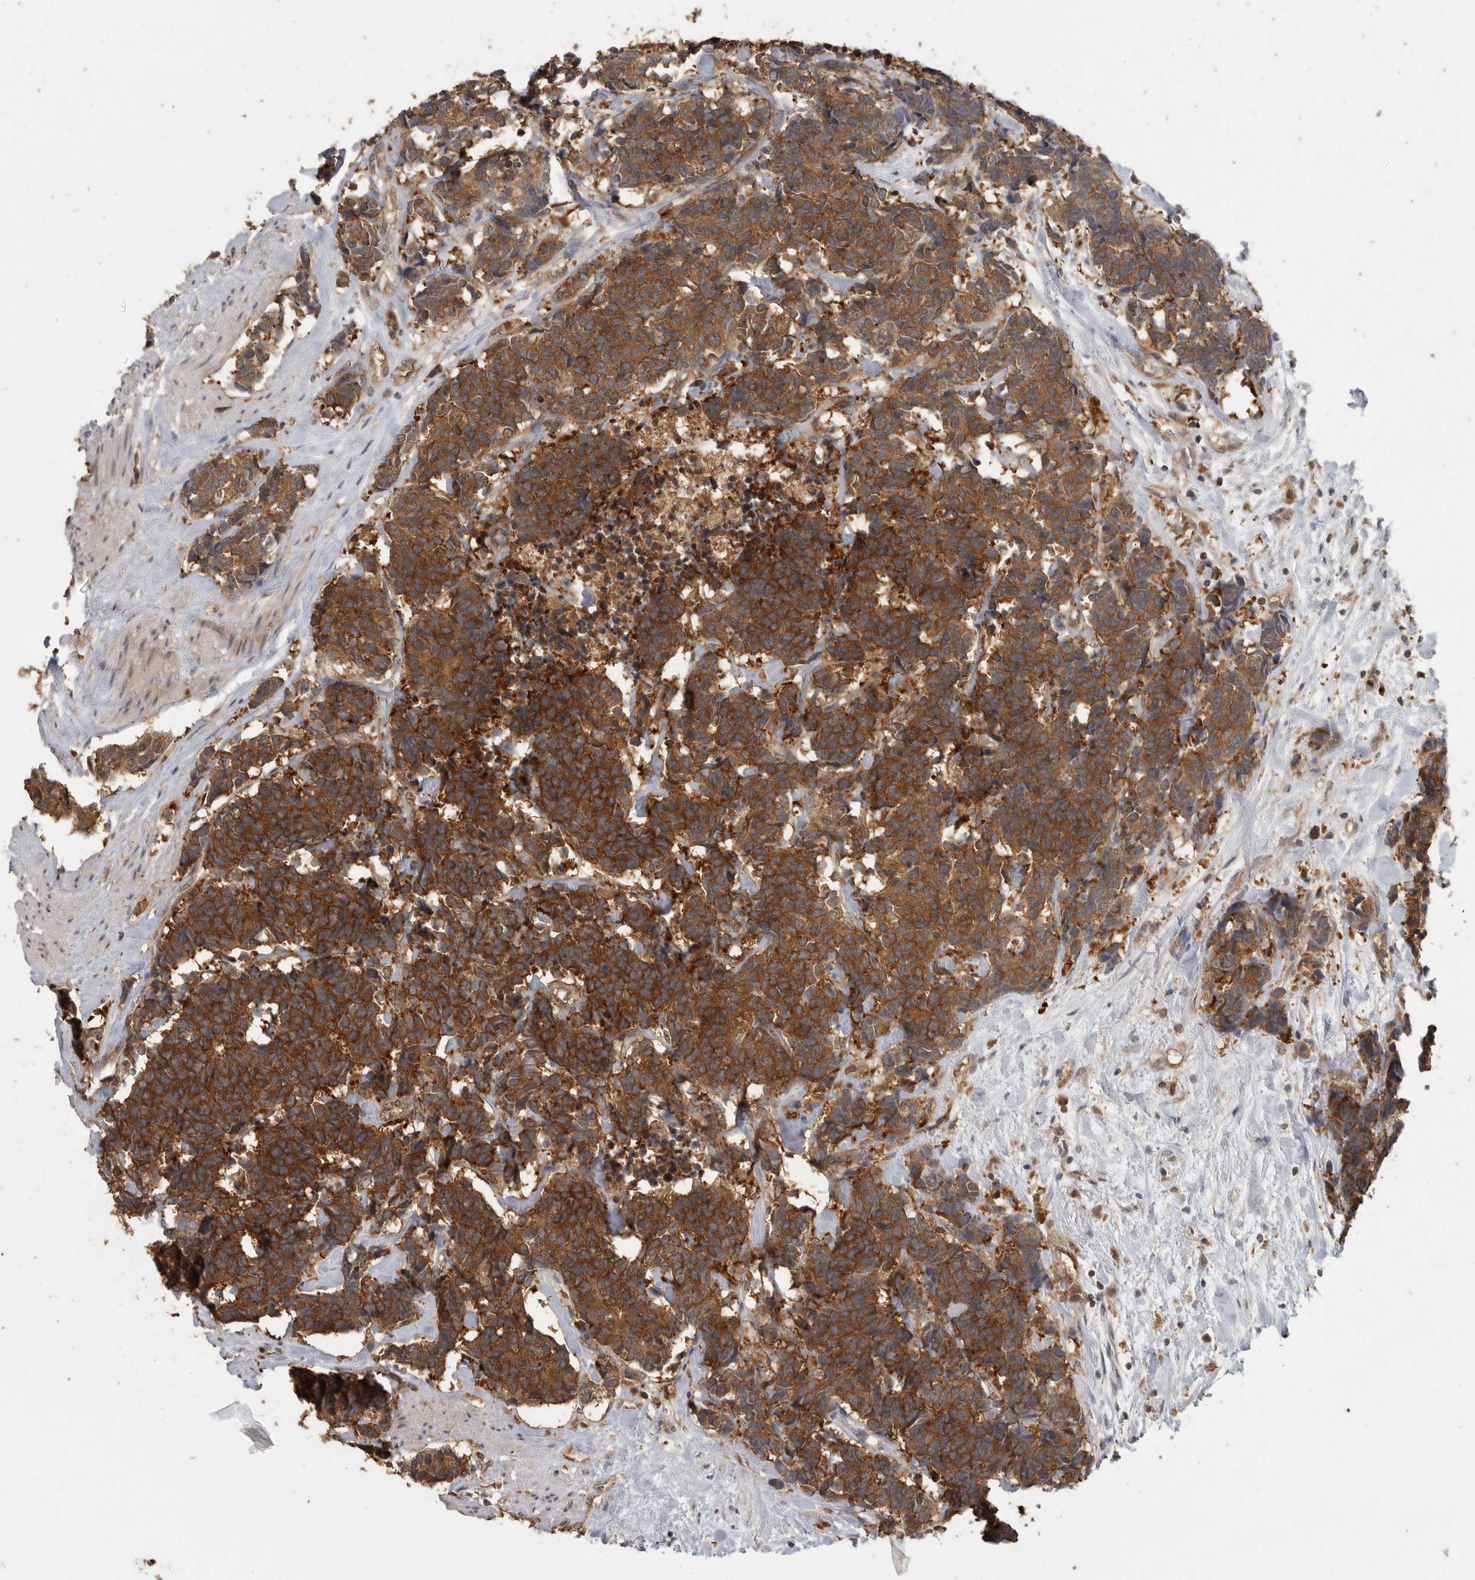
{"staining": {"intensity": "strong", "quantity": ">75%", "location": "cytoplasmic/membranous"}, "tissue": "carcinoid", "cell_type": "Tumor cells", "image_type": "cancer", "snomed": [{"axis": "morphology", "description": "Carcinoma, NOS"}, {"axis": "morphology", "description": "Carcinoid, malignant, NOS"}, {"axis": "topography", "description": "Urinary bladder"}], "caption": "IHC histopathology image of neoplastic tissue: carcinoid stained using IHC exhibits high levels of strong protein expression localized specifically in the cytoplasmic/membranous of tumor cells, appearing as a cytoplasmic/membranous brown color.", "gene": "CCT8", "patient": {"sex": "male", "age": 57}}